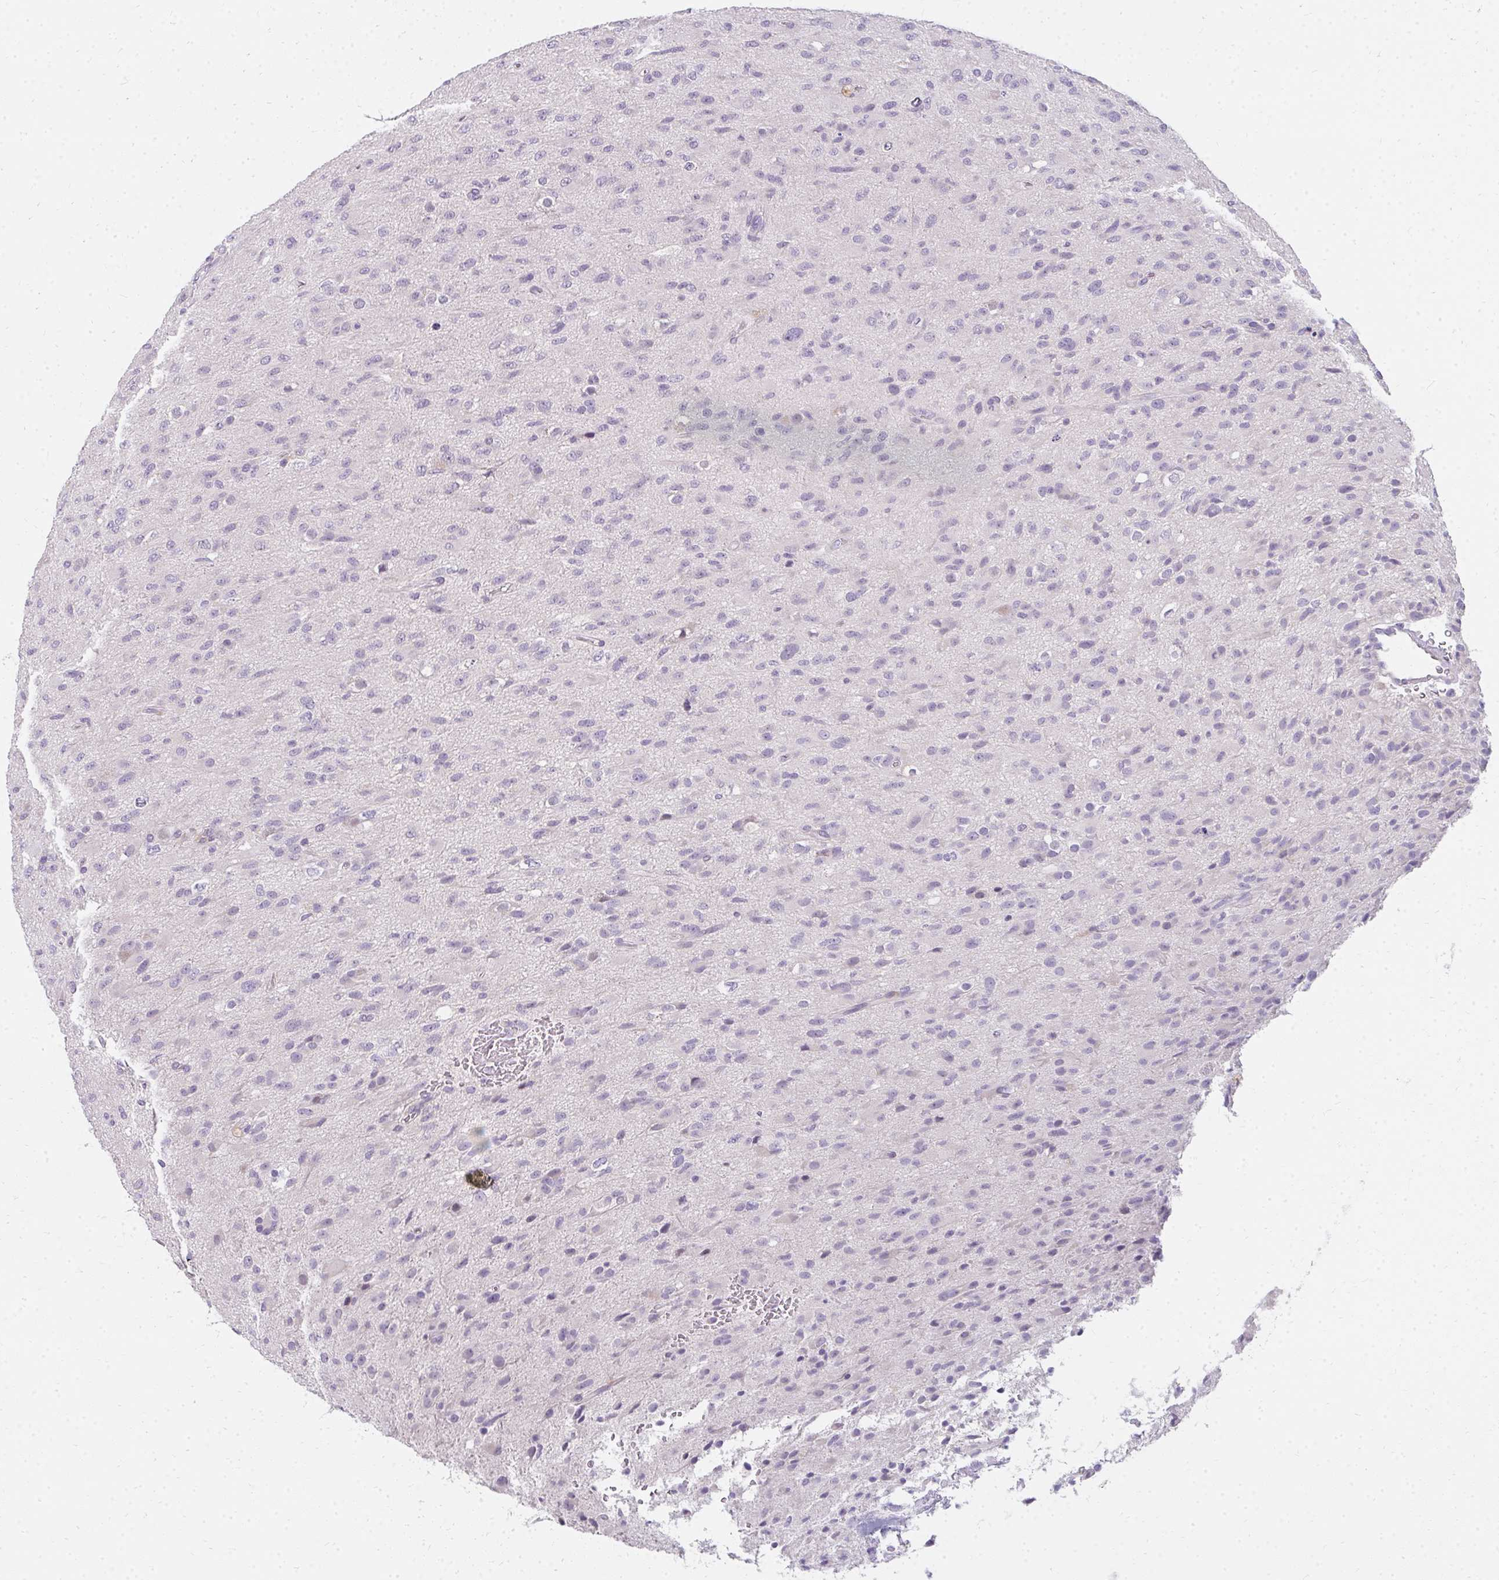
{"staining": {"intensity": "negative", "quantity": "none", "location": "none"}, "tissue": "glioma", "cell_type": "Tumor cells", "image_type": "cancer", "snomed": [{"axis": "morphology", "description": "Glioma, malignant, Low grade"}, {"axis": "topography", "description": "Brain"}], "caption": "Tumor cells show no significant protein staining in glioma. (Immunohistochemistry (ihc), brightfield microscopy, high magnification).", "gene": "PPP1R3G", "patient": {"sex": "male", "age": 65}}